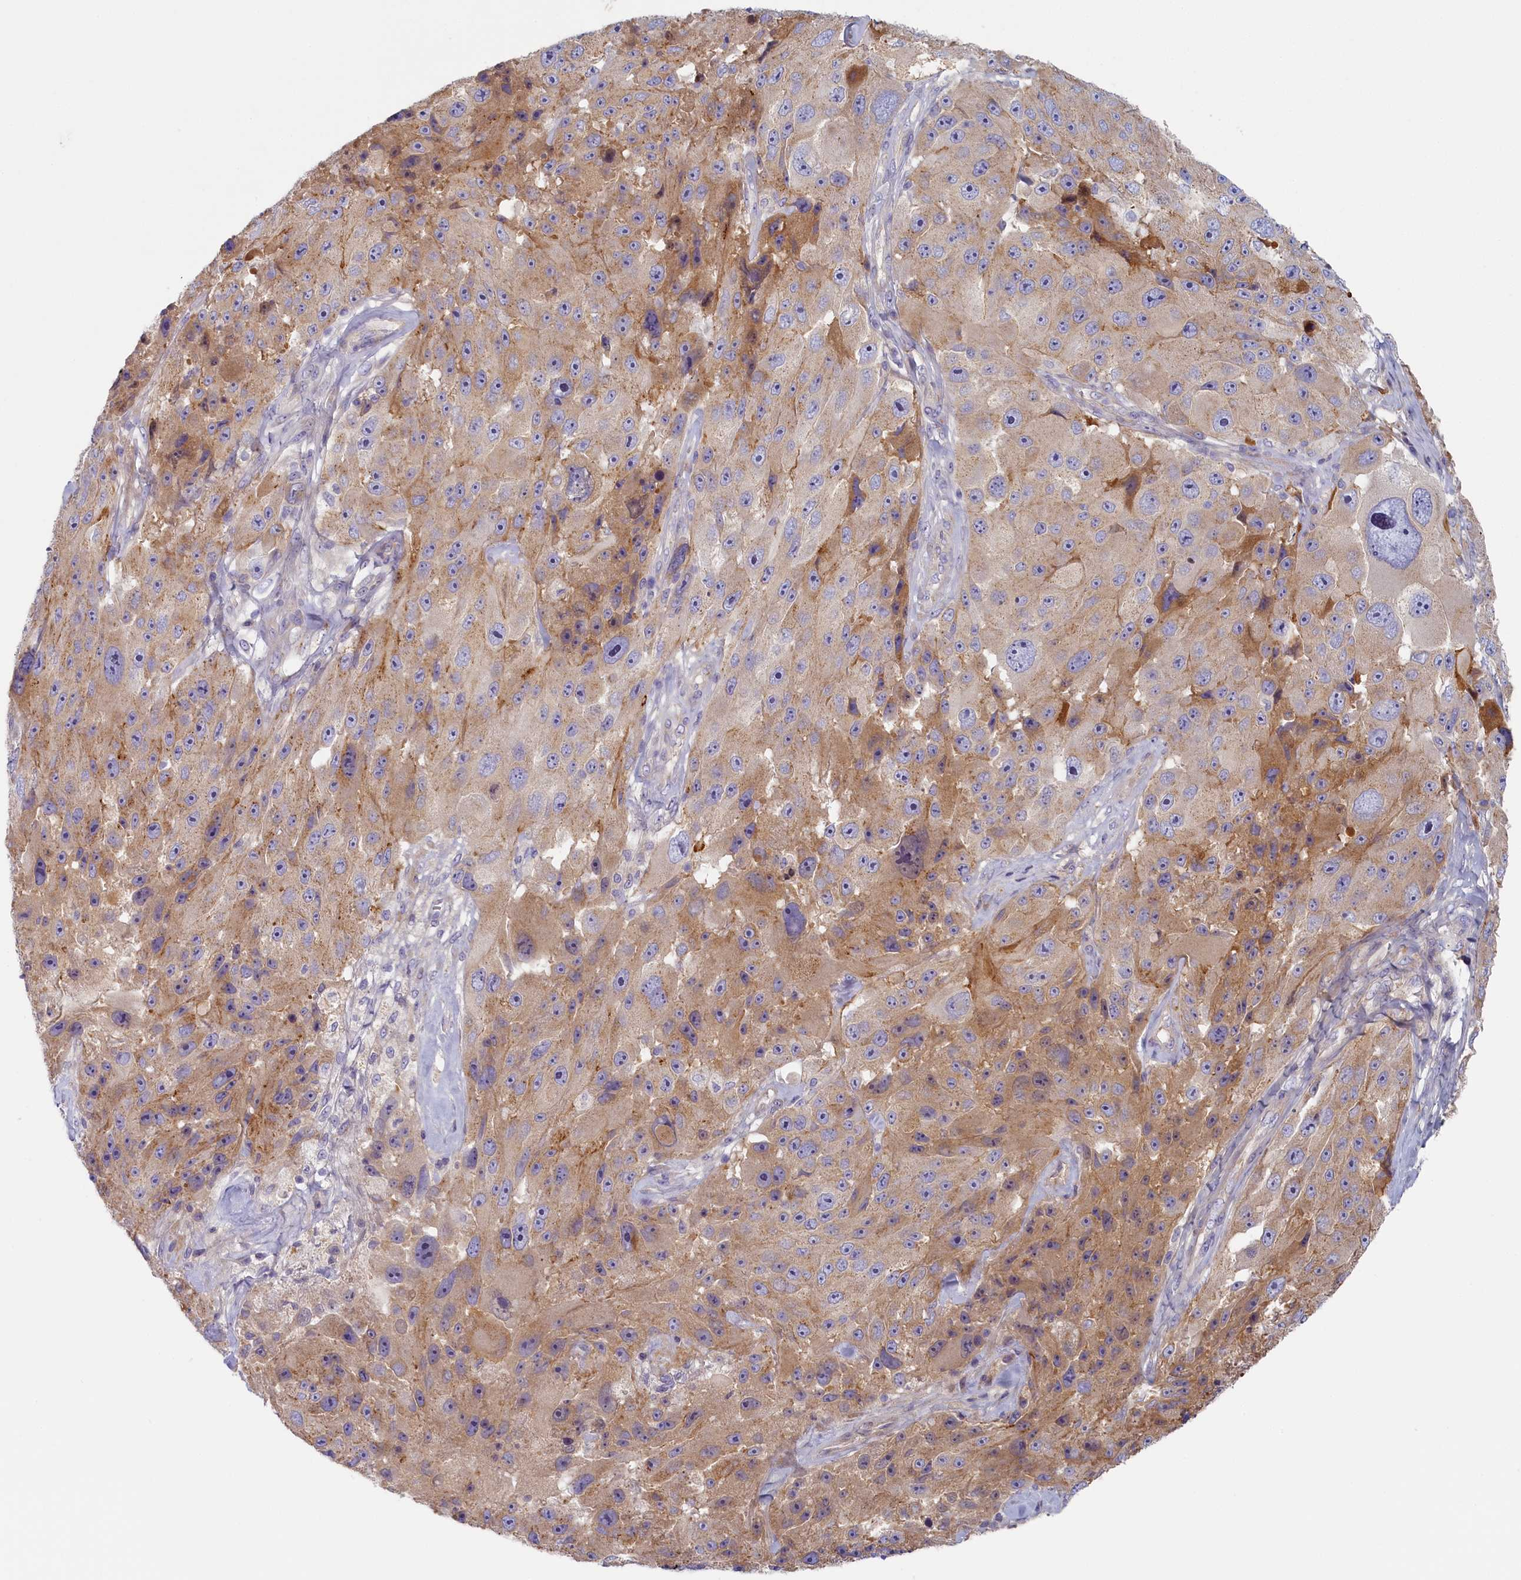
{"staining": {"intensity": "moderate", "quantity": "25%-75%", "location": "cytoplasmic/membranous"}, "tissue": "melanoma", "cell_type": "Tumor cells", "image_type": "cancer", "snomed": [{"axis": "morphology", "description": "Malignant melanoma, Metastatic site"}, {"axis": "topography", "description": "Lymph node"}], "caption": "Immunohistochemistry (IHC) image of neoplastic tissue: human melanoma stained using immunohistochemistry shows medium levels of moderate protein expression localized specifically in the cytoplasmic/membranous of tumor cells, appearing as a cytoplasmic/membranous brown color.", "gene": "STX16", "patient": {"sex": "male", "age": 62}}